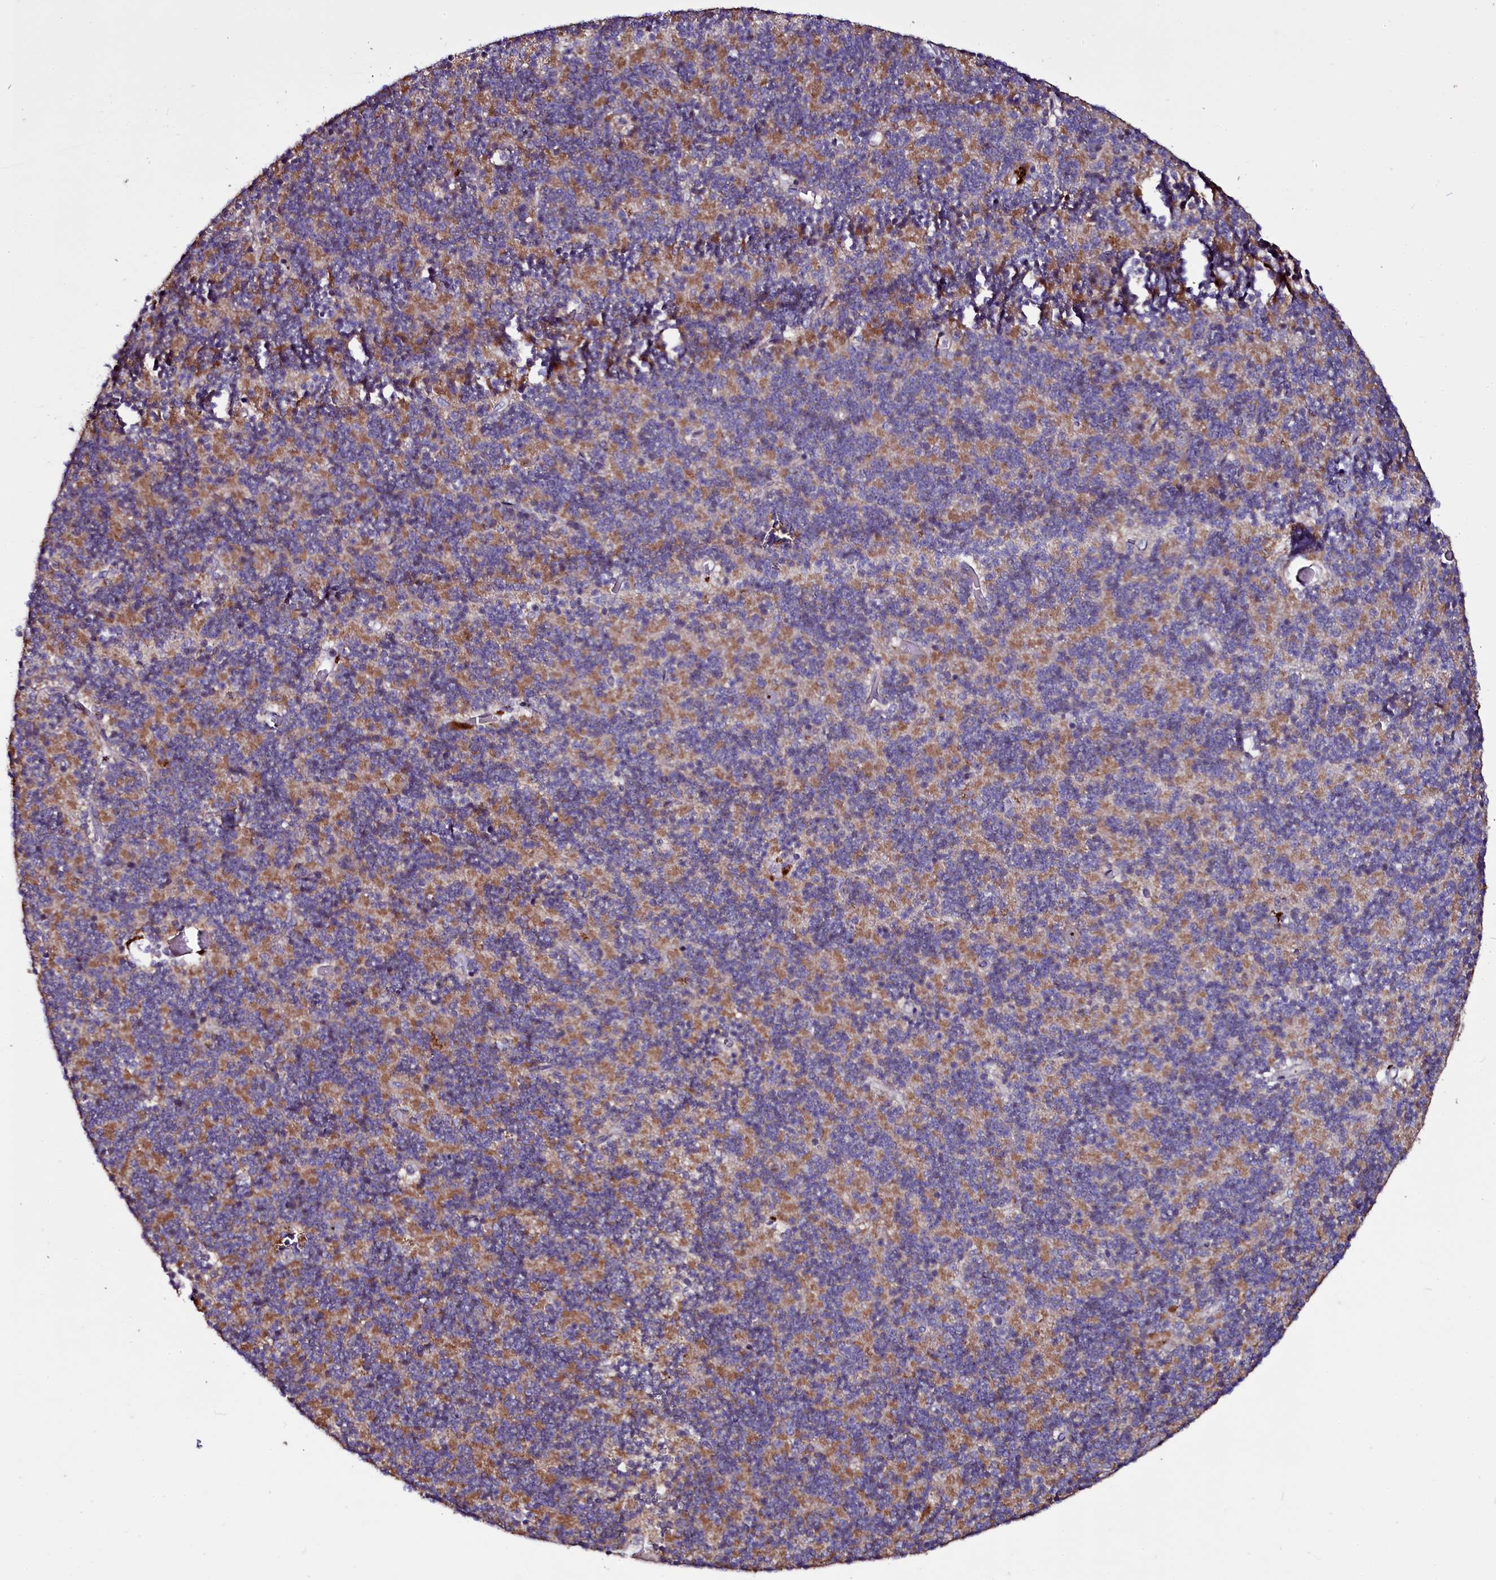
{"staining": {"intensity": "moderate", "quantity": "25%-75%", "location": "cytoplasmic/membranous"}, "tissue": "cerebellum", "cell_type": "Cells in granular layer", "image_type": "normal", "snomed": [{"axis": "morphology", "description": "Normal tissue, NOS"}, {"axis": "topography", "description": "Cerebellum"}], "caption": "Normal cerebellum shows moderate cytoplasmic/membranous expression in about 25%-75% of cells in granular layer, visualized by immunohistochemistry. The protein is stained brown, and the nuclei are stained in blue (DAB IHC with brightfield microscopy, high magnification).", "gene": "NAA80", "patient": {"sex": "male", "age": 54}}